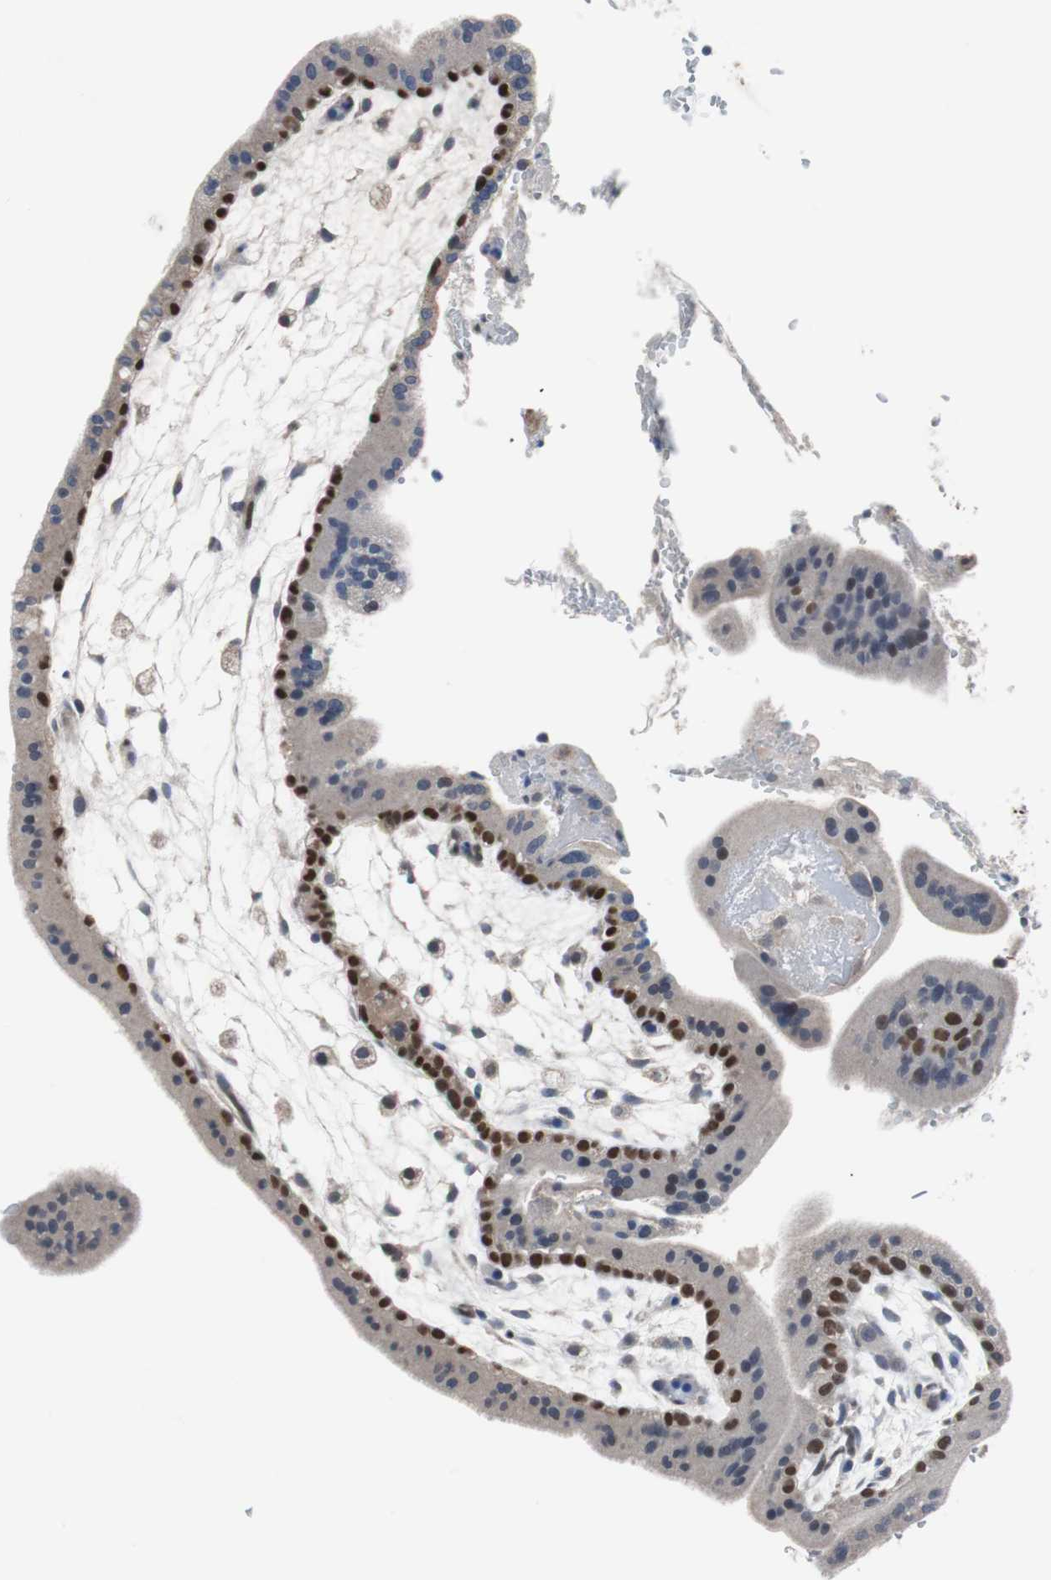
{"staining": {"intensity": "moderate", "quantity": "25%-75%", "location": "cytoplasmic/membranous"}, "tissue": "placenta", "cell_type": "Decidual cells", "image_type": "normal", "snomed": [{"axis": "morphology", "description": "Normal tissue, NOS"}, {"axis": "topography", "description": "Placenta"}], "caption": "Immunohistochemical staining of unremarkable placenta exhibits medium levels of moderate cytoplasmic/membranous positivity in approximately 25%-75% of decidual cells. The protein is stained brown, and the nuclei are stained in blue (DAB (3,3'-diaminobenzidine) IHC with brightfield microscopy, high magnification).", "gene": "TP63", "patient": {"sex": "female", "age": 35}}